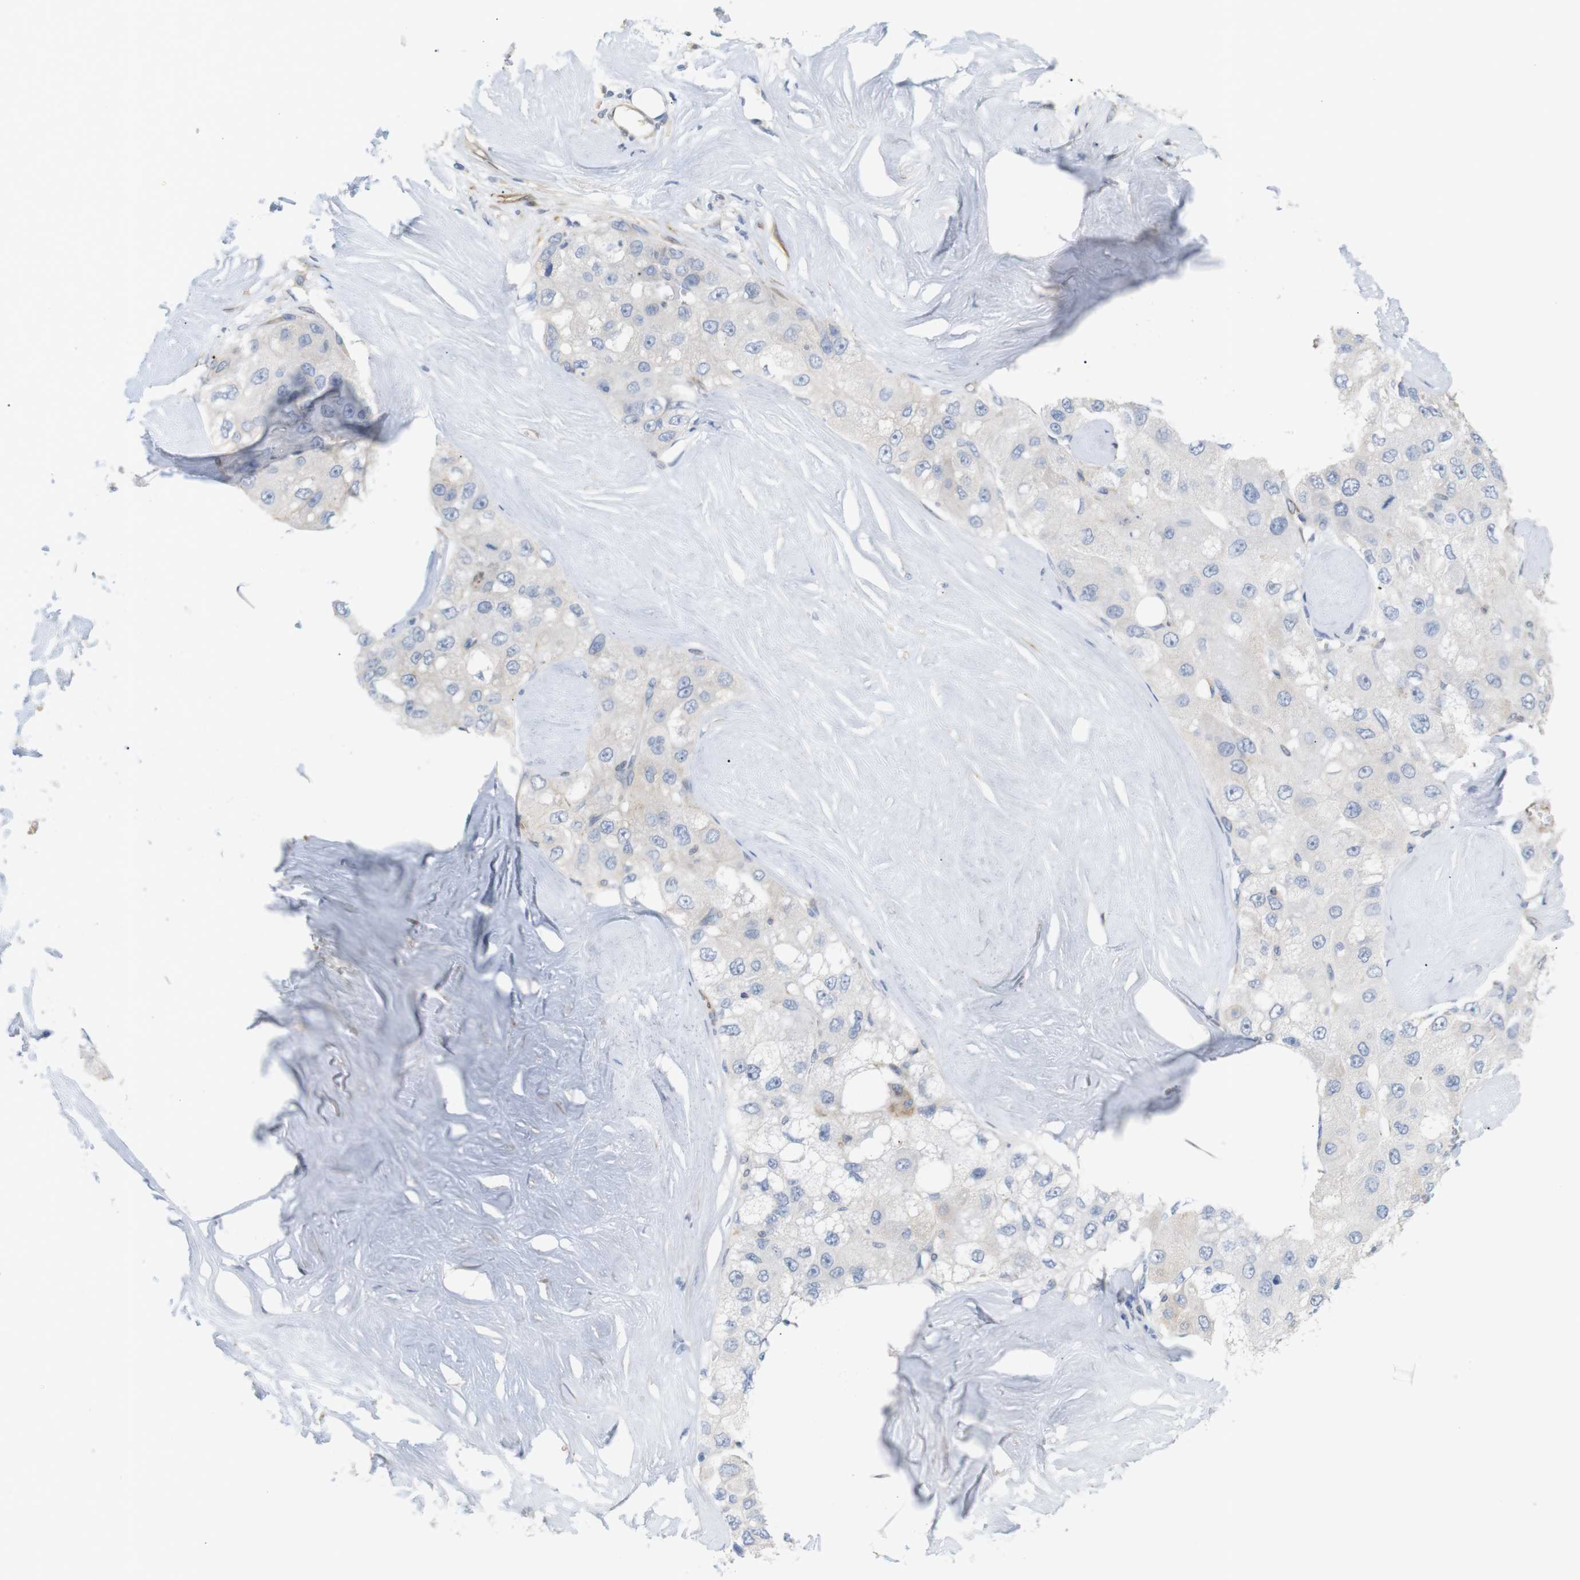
{"staining": {"intensity": "negative", "quantity": "none", "location": "none"}, "tissue": "liver cancer", "cell_type": "Tumor cells", "image_type": "cancer", "snomed": [{"axis": "morphology", "description": "Carcinoma, Hepatocellular, NOS"}, {"axis": "topography", "description": "Liver"}], "caption": "This is an IHC micrograph of liver hepatocellular carcinoma. There is no positivity in tumor cells.", "gene": "ITPR1", "patient": {"sex": "male", "age": 80}}